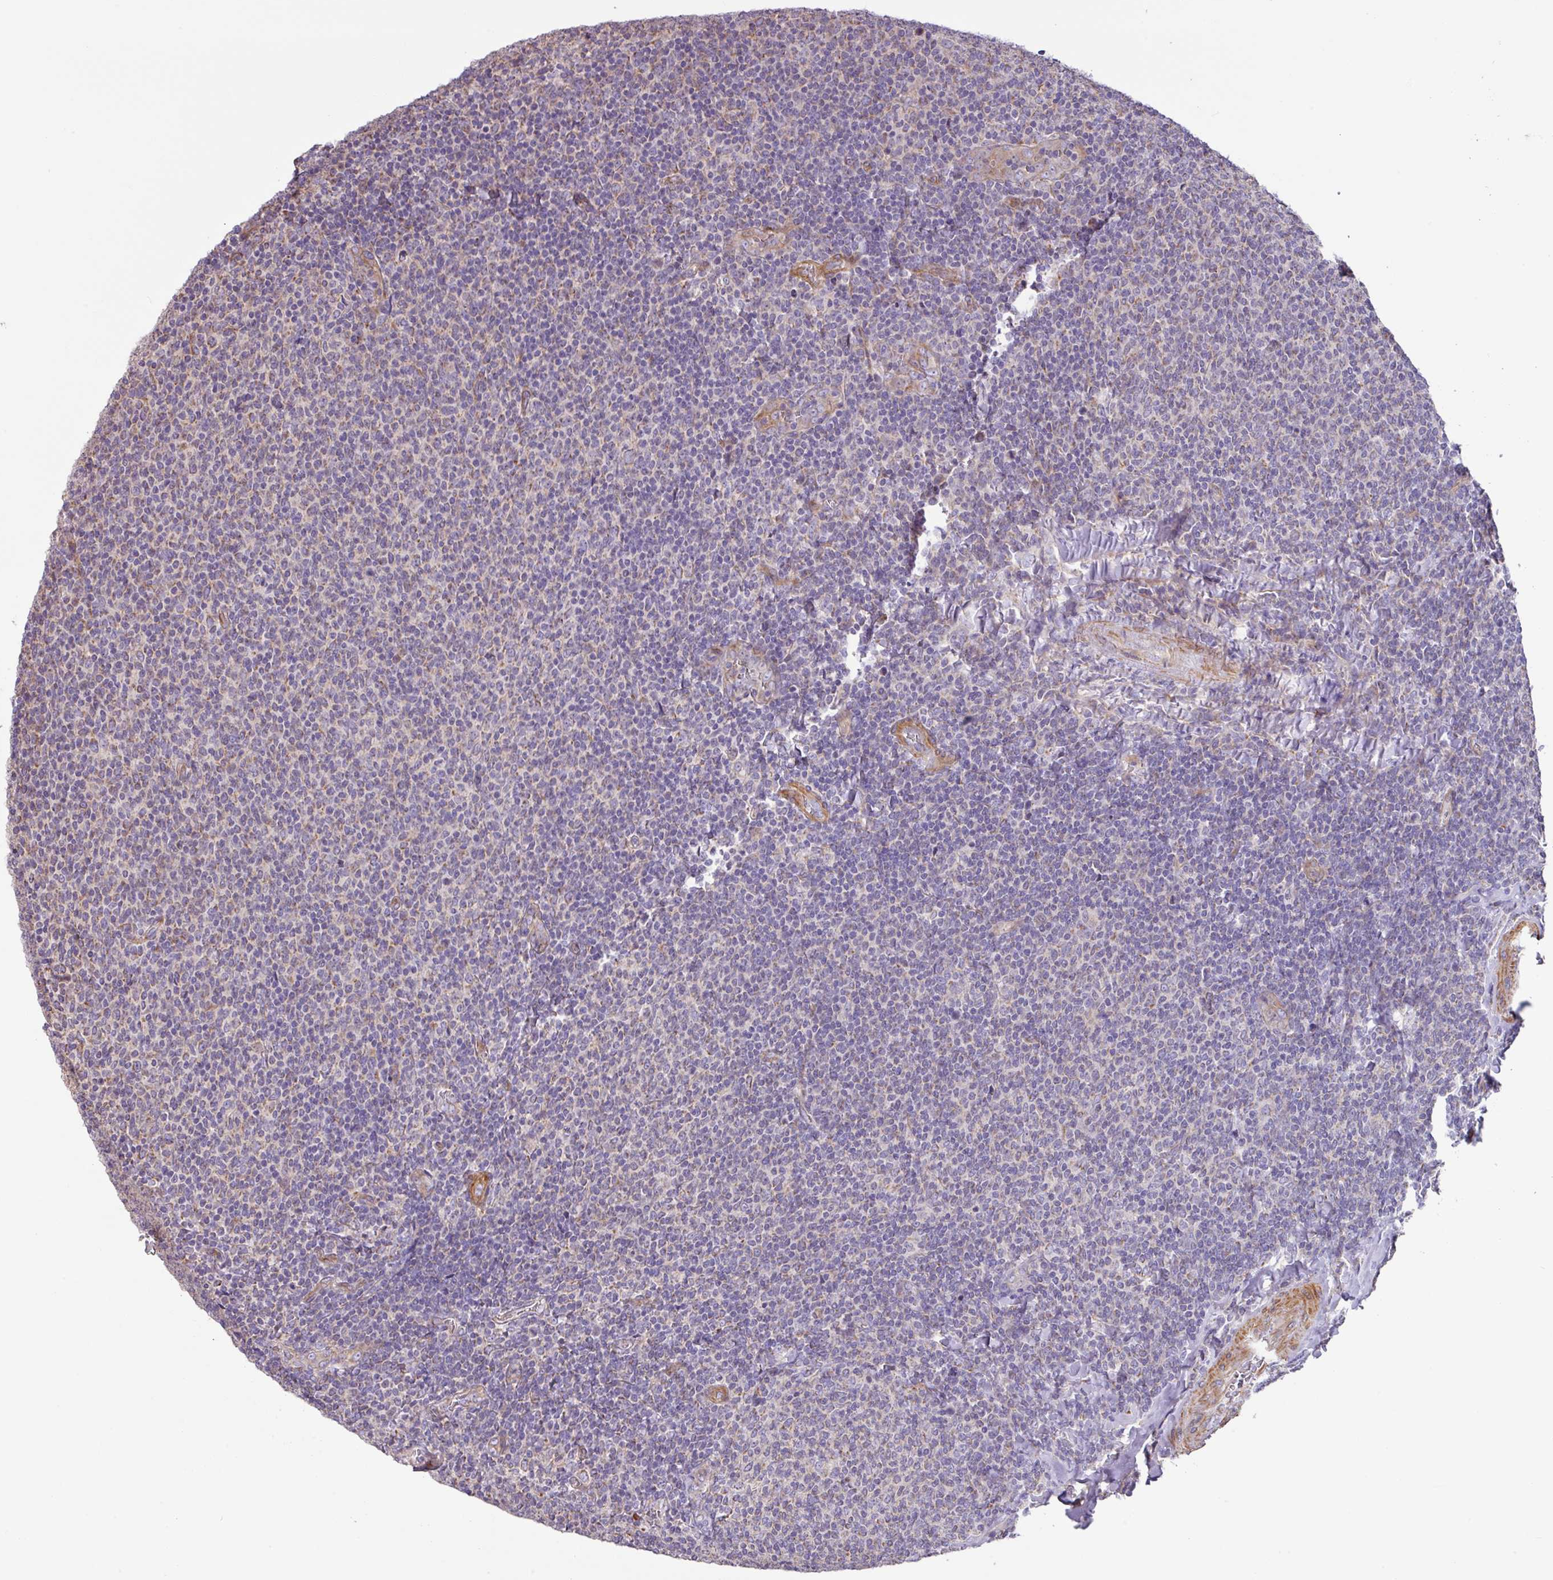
{"staining": {"intensity": "weak", "quantity": "25%-75%", "location": "cytoplasmic/membranous"}, "tissue": "lymphoma", "cell_type": "Tumor cells", "image_type": "cancer", "snomed": [{"axis": "morphology", "description": "Malignant lymphoma, non-Hodgkin's type, Low grade"}, {"axis": "topography", "description": "Lymph node"}], "caption": "A brown stain highlights weak cytoplasmic/membranous staining of a protein in human low-grade malignant lymphoma, non-Hodgkin's type tumor cells.", "gene": "MRRF", "patient": {"sex": "male", "age": 52}}